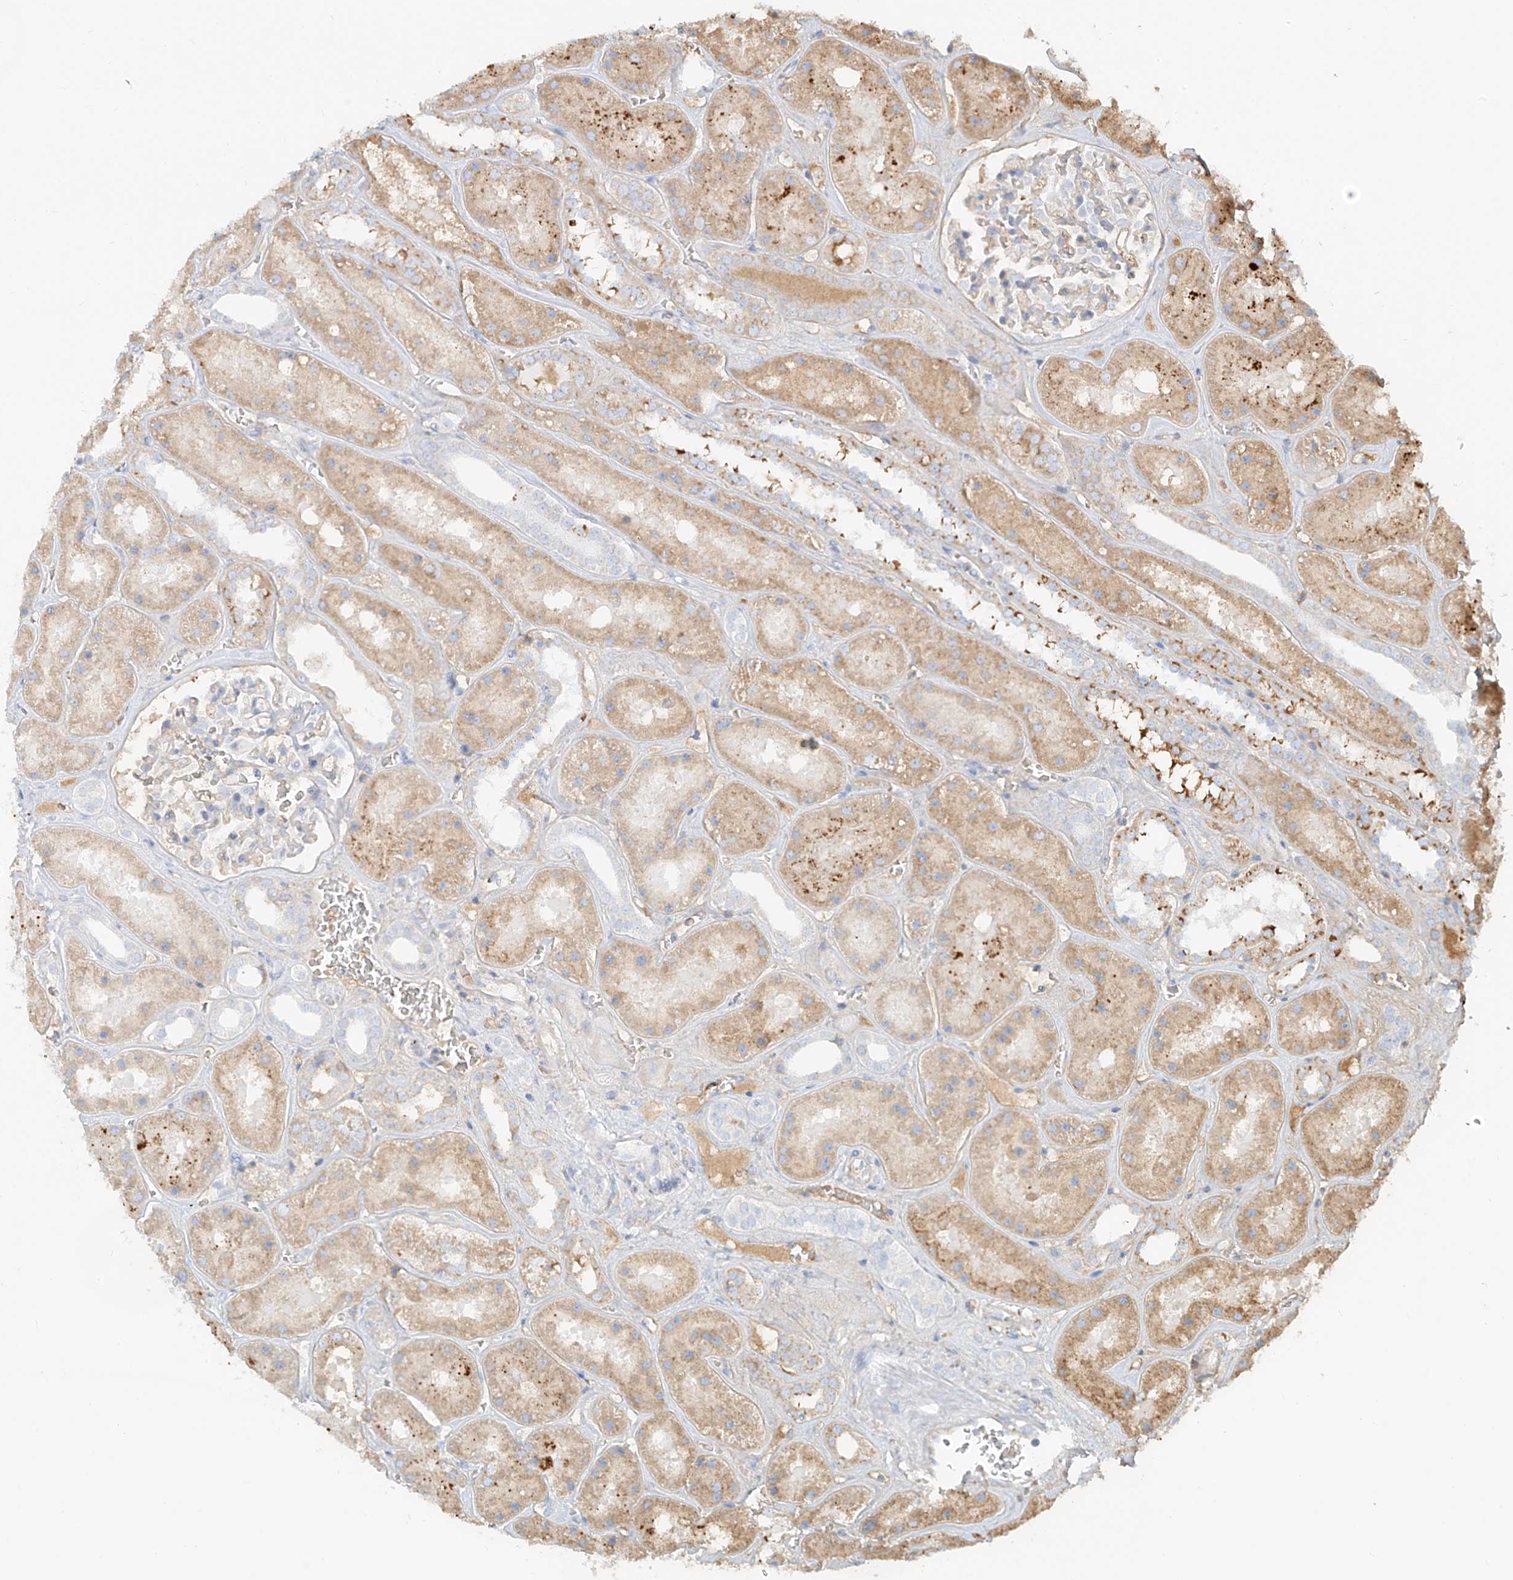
{"staining": {"intensity": "moderate", "quantity": "<25%", "location": "cytoplasmic/membranous"}, "tissue": "kidney", "cell_type": "Cells in glomeruli", "image_type": "normal", "snomed": [{"axis": "morphology", "description": "Normal tissue, NOS"}, {"axis": "topography", "description": "Kidney"}], "caption": "DAB immunohistochemical staining of normal kidney demonstrates moderate cytoplasmic/membranous protein staining in approximately <25% of cells in glomeruli.", "gene": "OCSTAMP", "patient": {"sex": "female", "age": 41}}